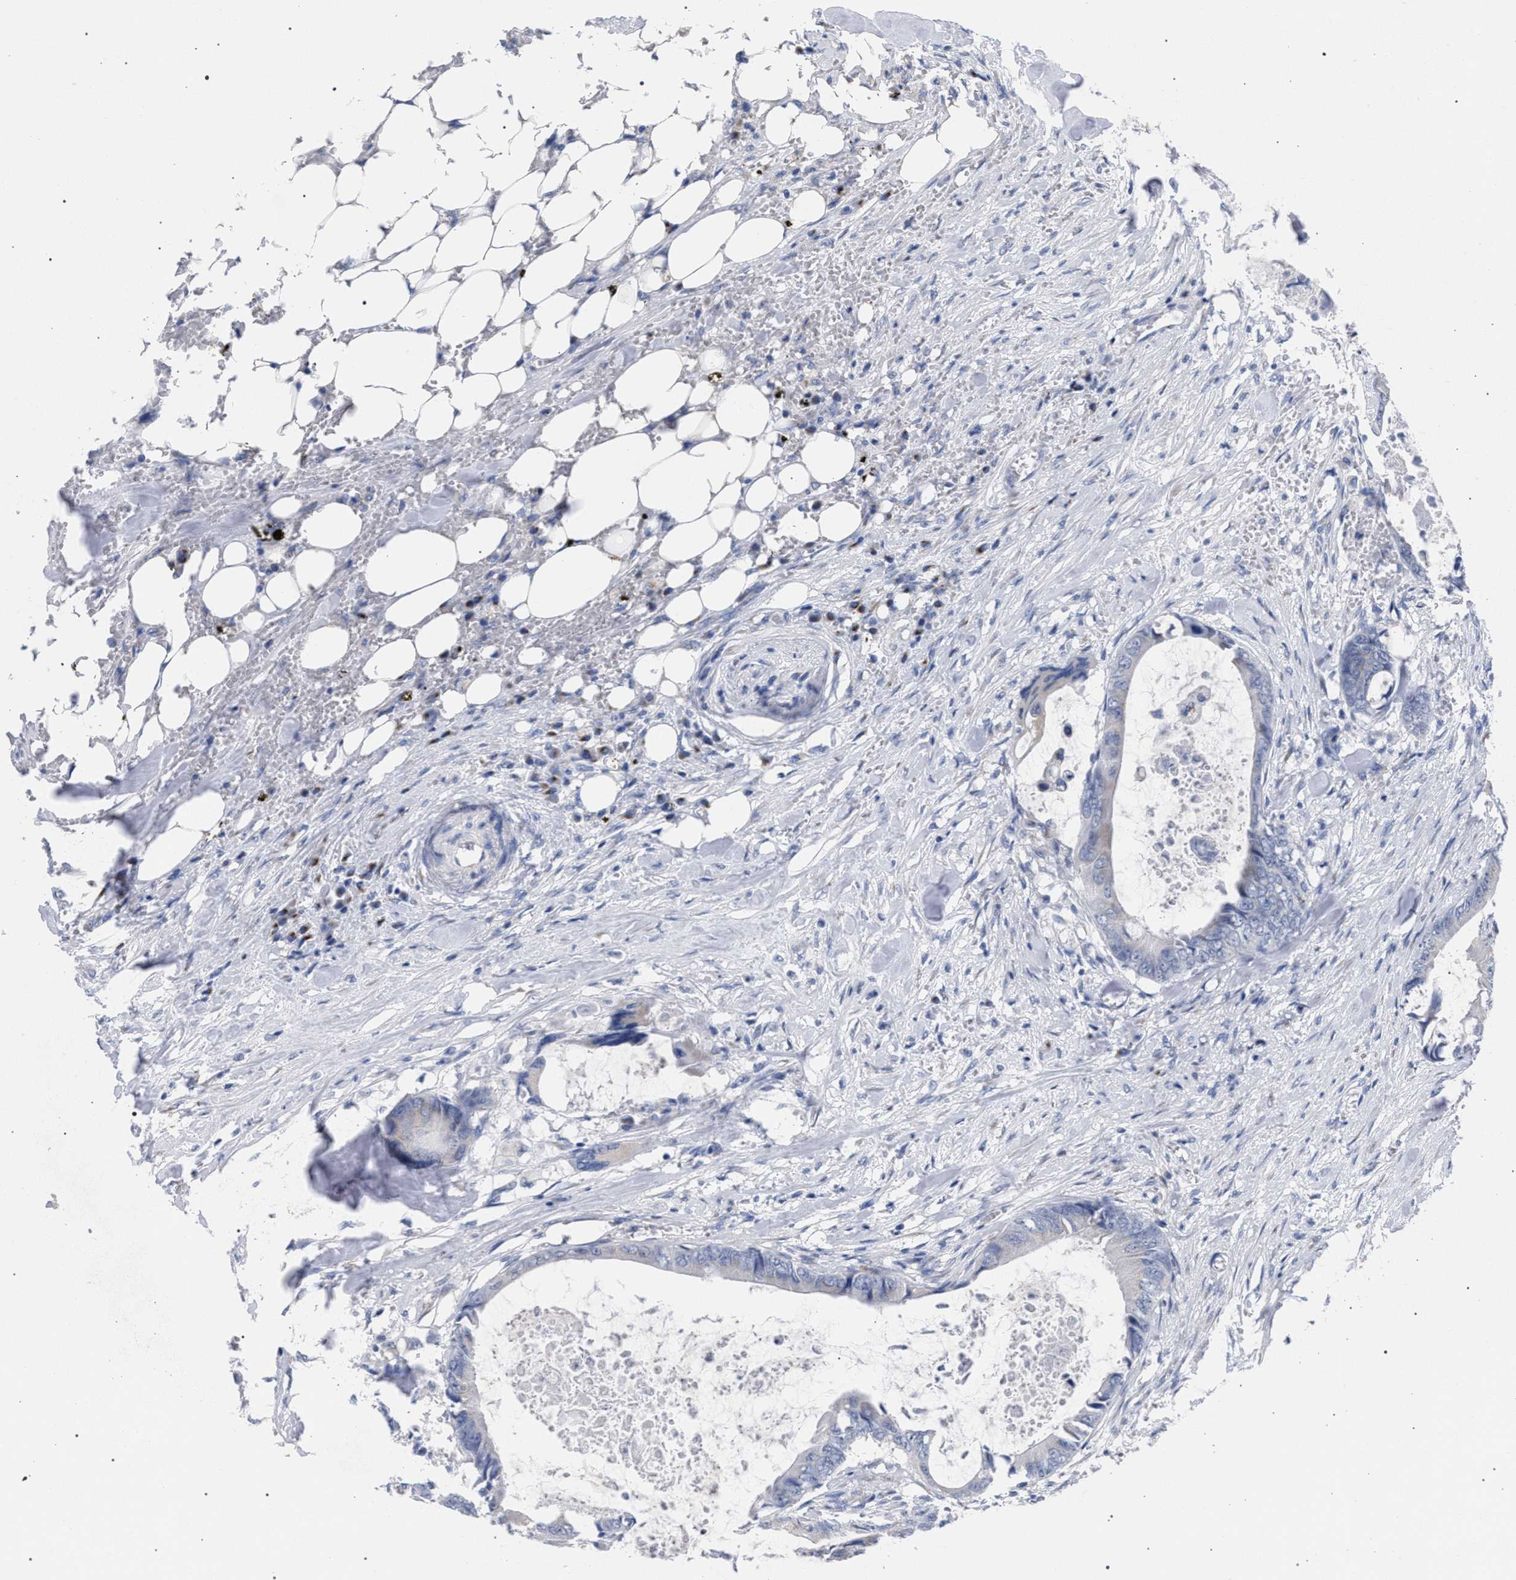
{"staining": {"intensity": "negative", "quantity": "none", "location": "none"}, "tissue": "colorectal cancer", "cell_type": "Tumor cells", "image_type": "cancer", "snomed": [{"axis": "morphology", "description": "Normal tissue, NOS"}, {"axis": "morphology", "description": "Adenocarcinoma, NOS"}, {"axis": "topography", "description": "Rectum"}, {"axis": "topography", "description": "Peripheral nerve tissue"}], "caption": "This is an immunohistochemistry micrograph of human colorectal cancer. There is no staining in tumor cells.", "gene": "GOLGA2", "patient": {"sex": "female", "age": 77}}